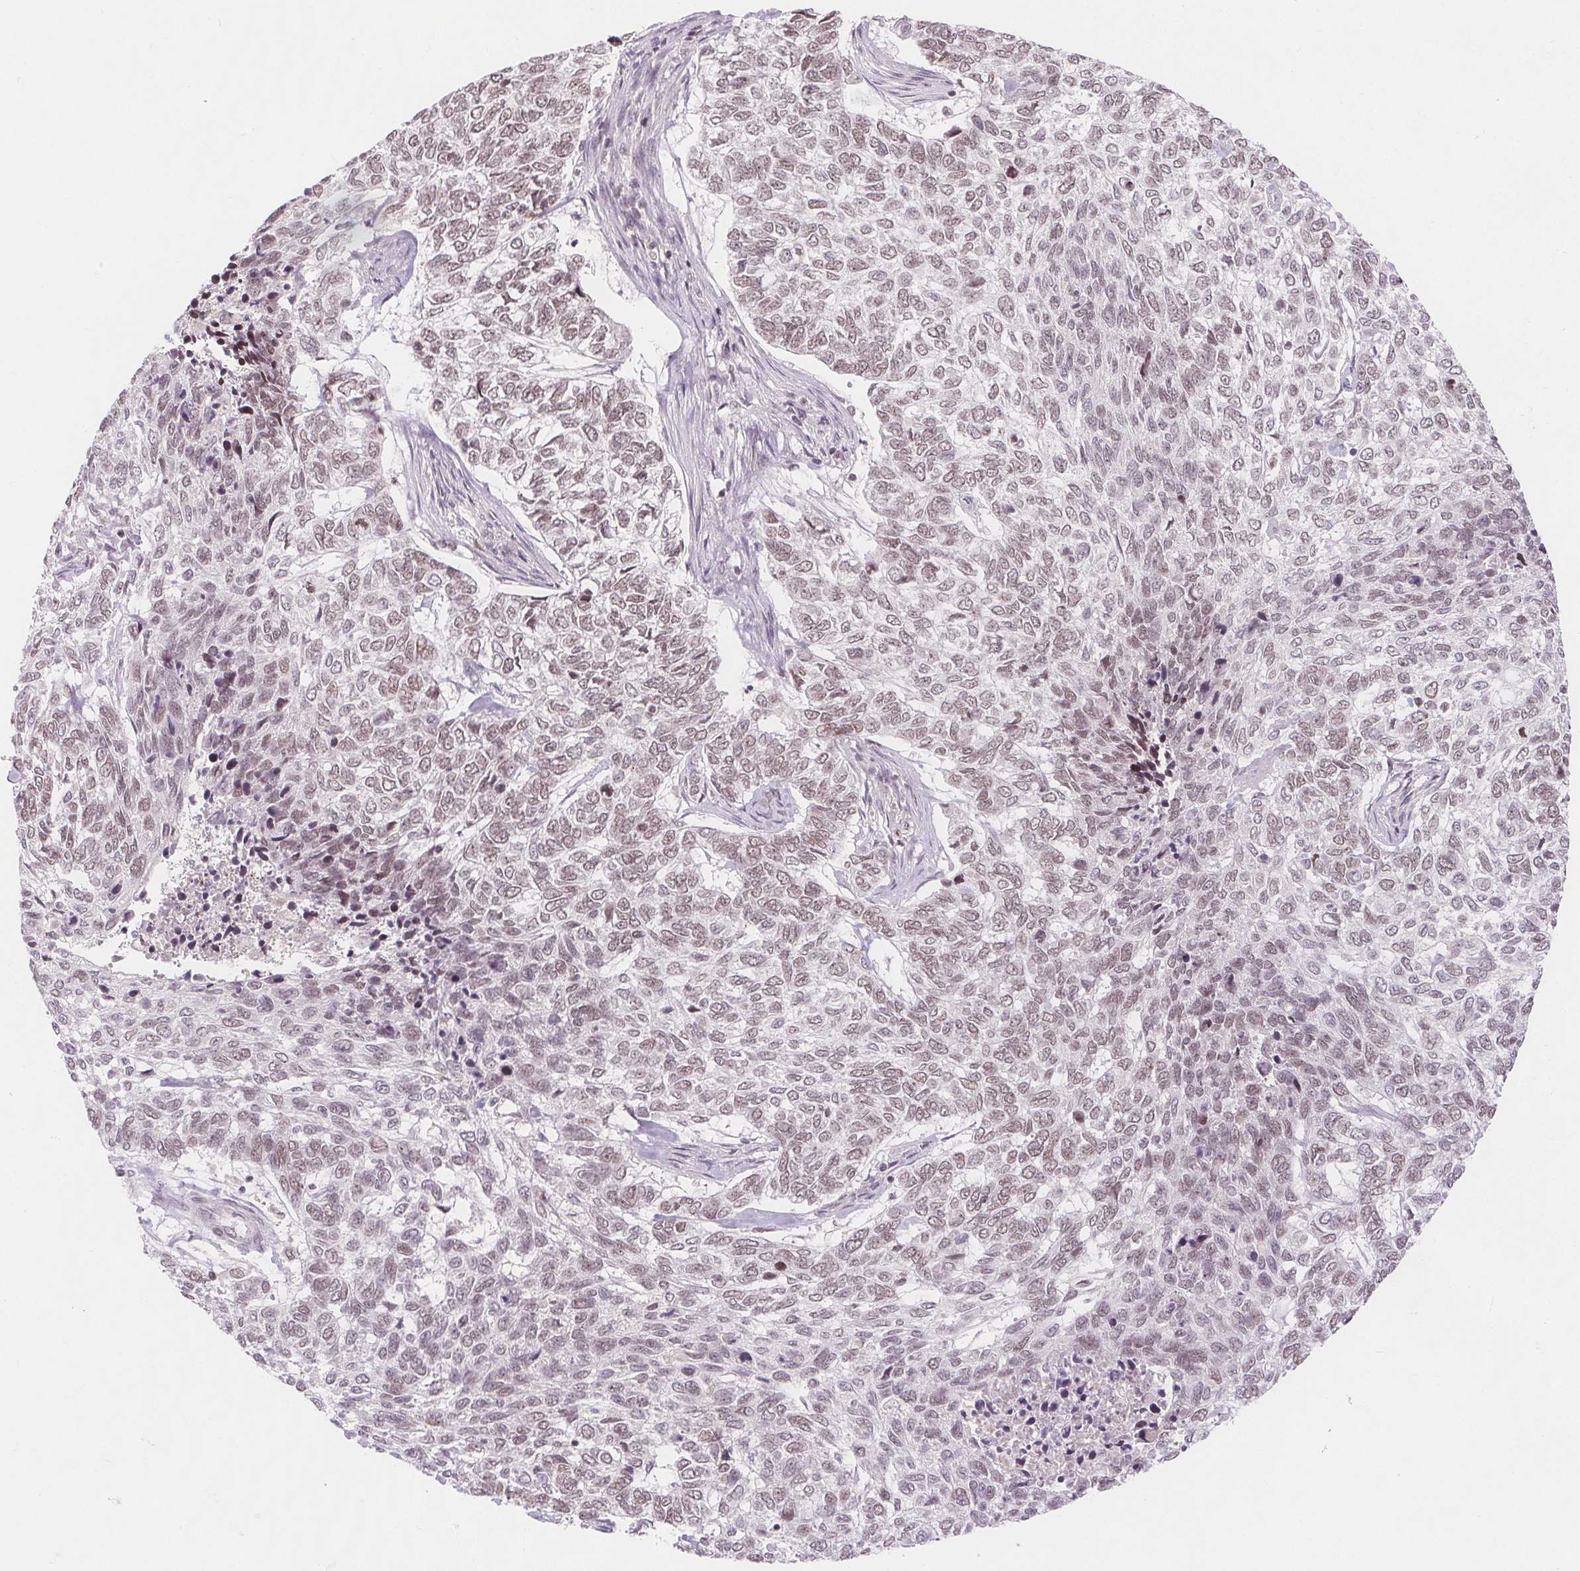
{"staining": {"intensity": "weak", "quantity": "25%-75%", "location": "nuclear"}, "tissue": "skin cancer", "cell_type": "Tumor cells", "image_type": "cancer", "snomed": [{"axis": "morphology", "description": "Basal cell carcinoma"}, {"axis": "topography", "description": "Skin"}], "caption": "A brown stain shows weak nuclear expression of a protein in skin cancer tumor cells. Nuclei are stained in blue.", "gene": "DEK", "patient": {"sex": "female", "age": 65}}